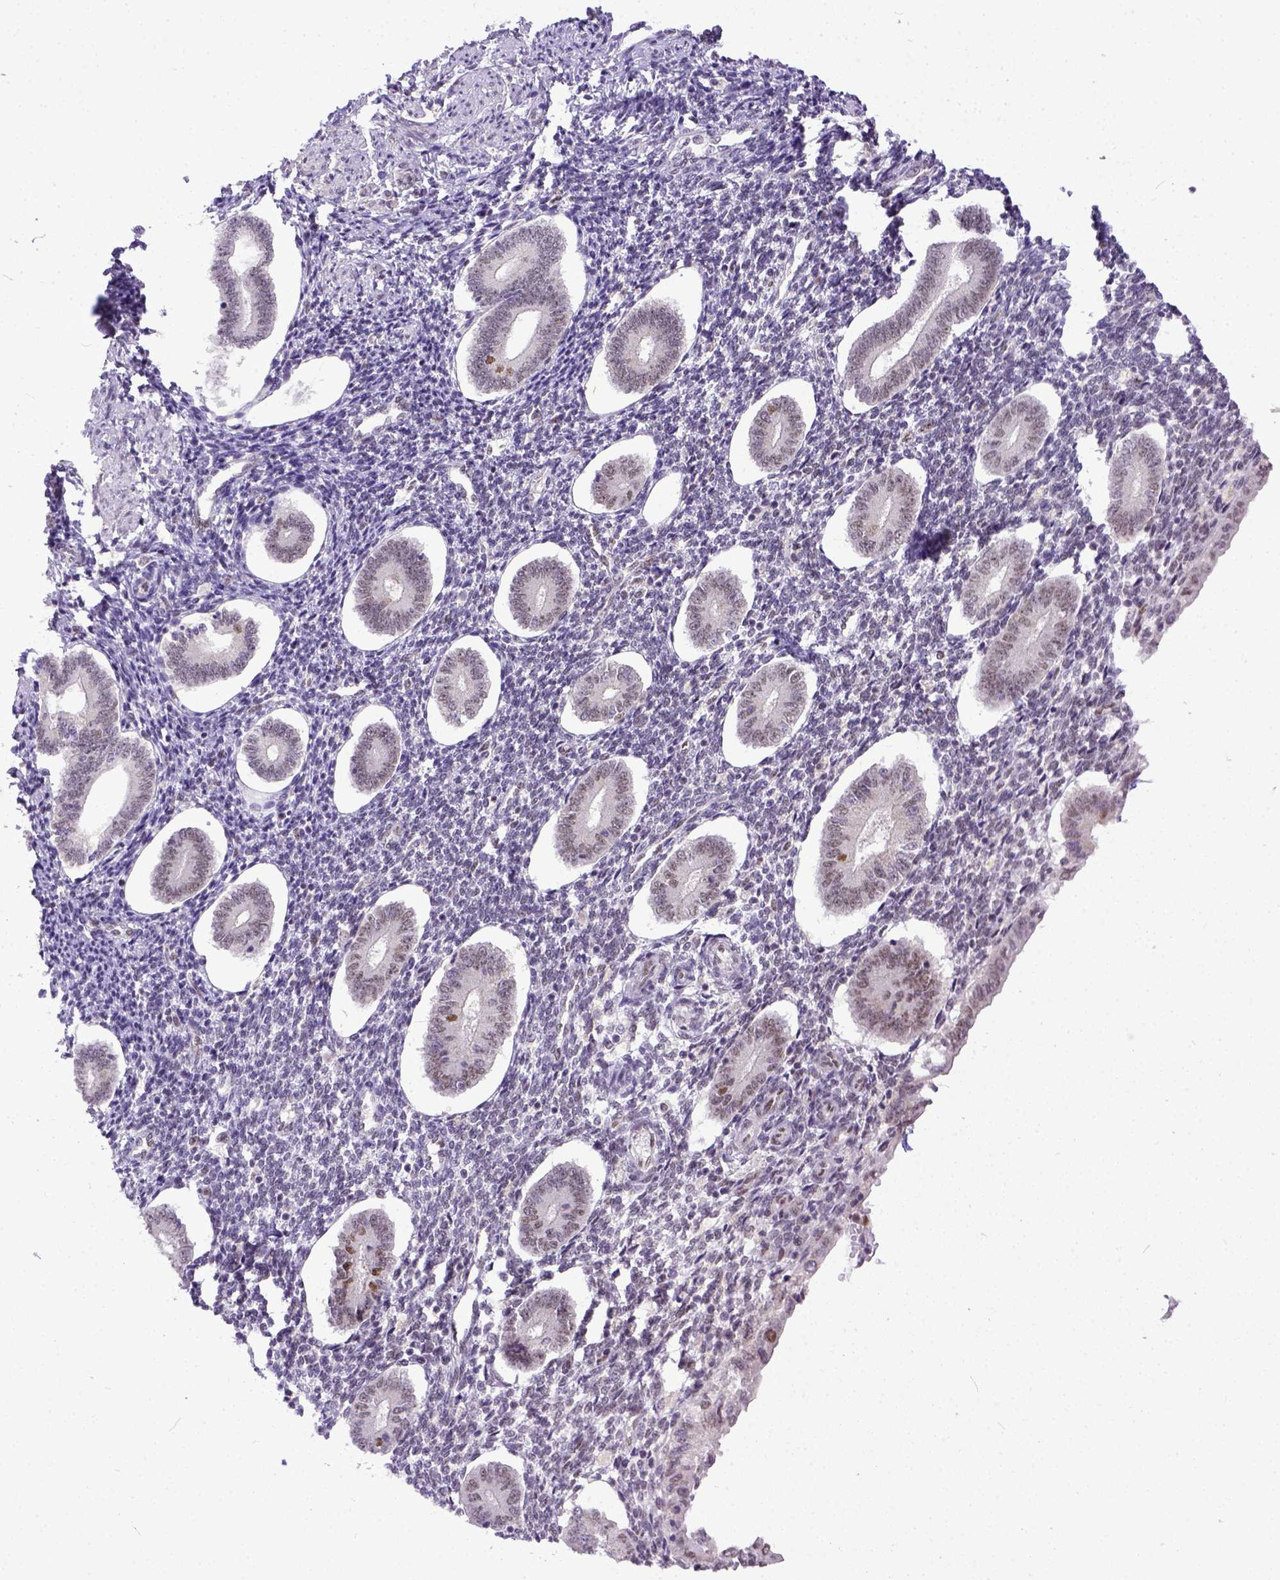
{"staining": {"intensity": "weak", "quantity": "25%-75%", "location": "nuclear"}, "tissue": "endometrium", "cell_type": "Cells in endometrial stroma", "image_type": "normal", "snomed": [{"axis": "morphology", "description": "Normal tissue, NOS"}, {"axis": "topography", "description": "Endometrium"}], "caption": "DAB (3,3'-diaminobenzidine) immunohistochemical staining of normal human endometrium shows weak nuclear protein positivity in about 25%-75% of cells in endometrial stroma.", "gene": "ERCC1", "patient": {"sex": "female", "age": 40}}